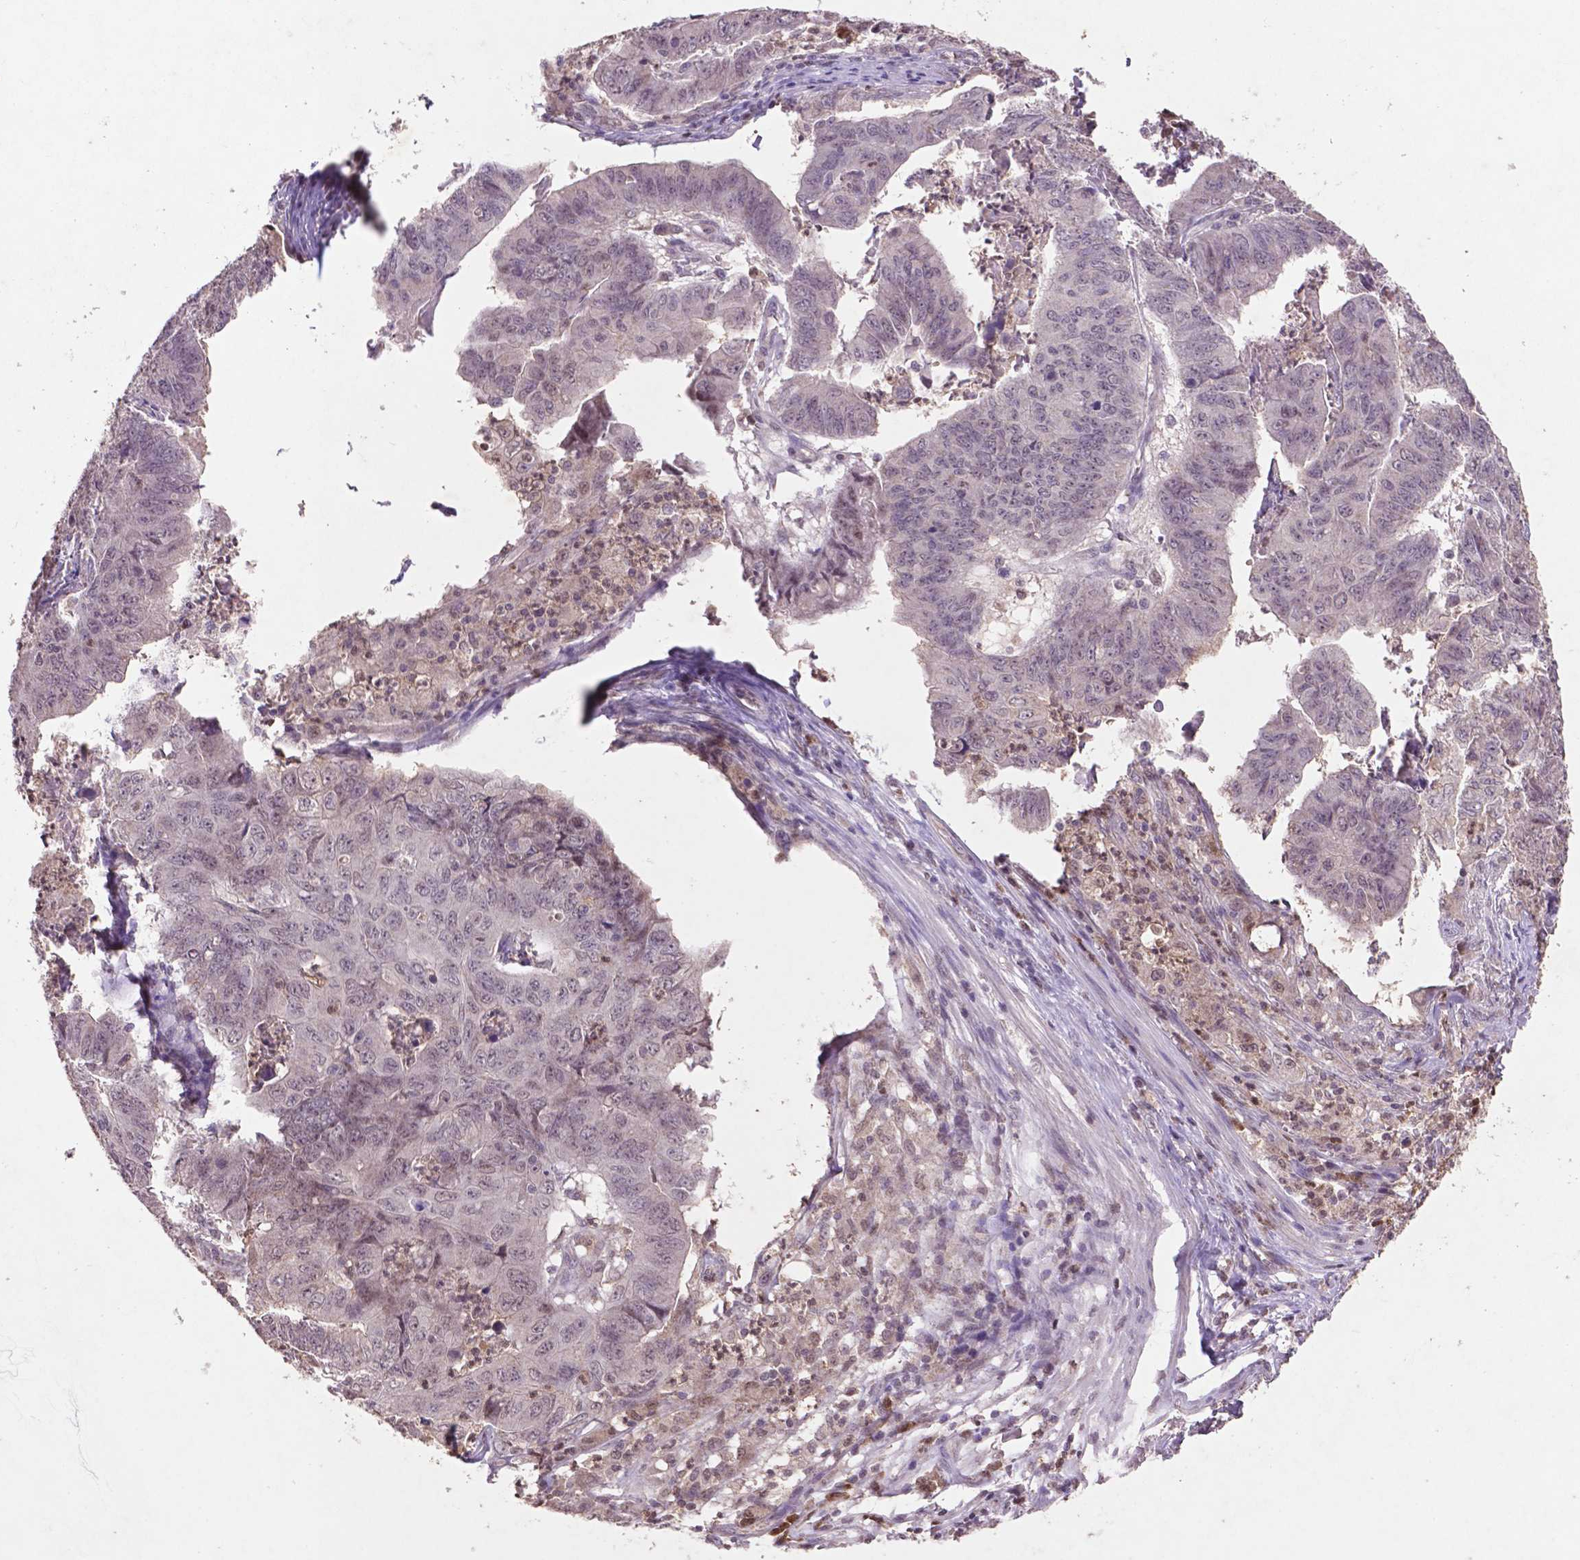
{"staining": {"intensity": "negative", "quantity": "none", "location": "none"}, "tissue": "stomach cancer", "cell_type": "Tumor cells", "image_type": "cancer", "snomed": [{"axis": "morphology", "description": "Adenocarcinoma, NOS"}, {"axis": "topography", "description": "Stomach, lower"}], "caption": "This histopathology image is of stomach cancer (adenocarcinoma) stained with IHC to label a protein in brown with the nuclei are counter-stained blue. There is no positivity in tumor cells. (DAB IHC with hematoxylin counter stain).", "gene": "GLRX", "patient": {"sex": "male", "age": 77}}